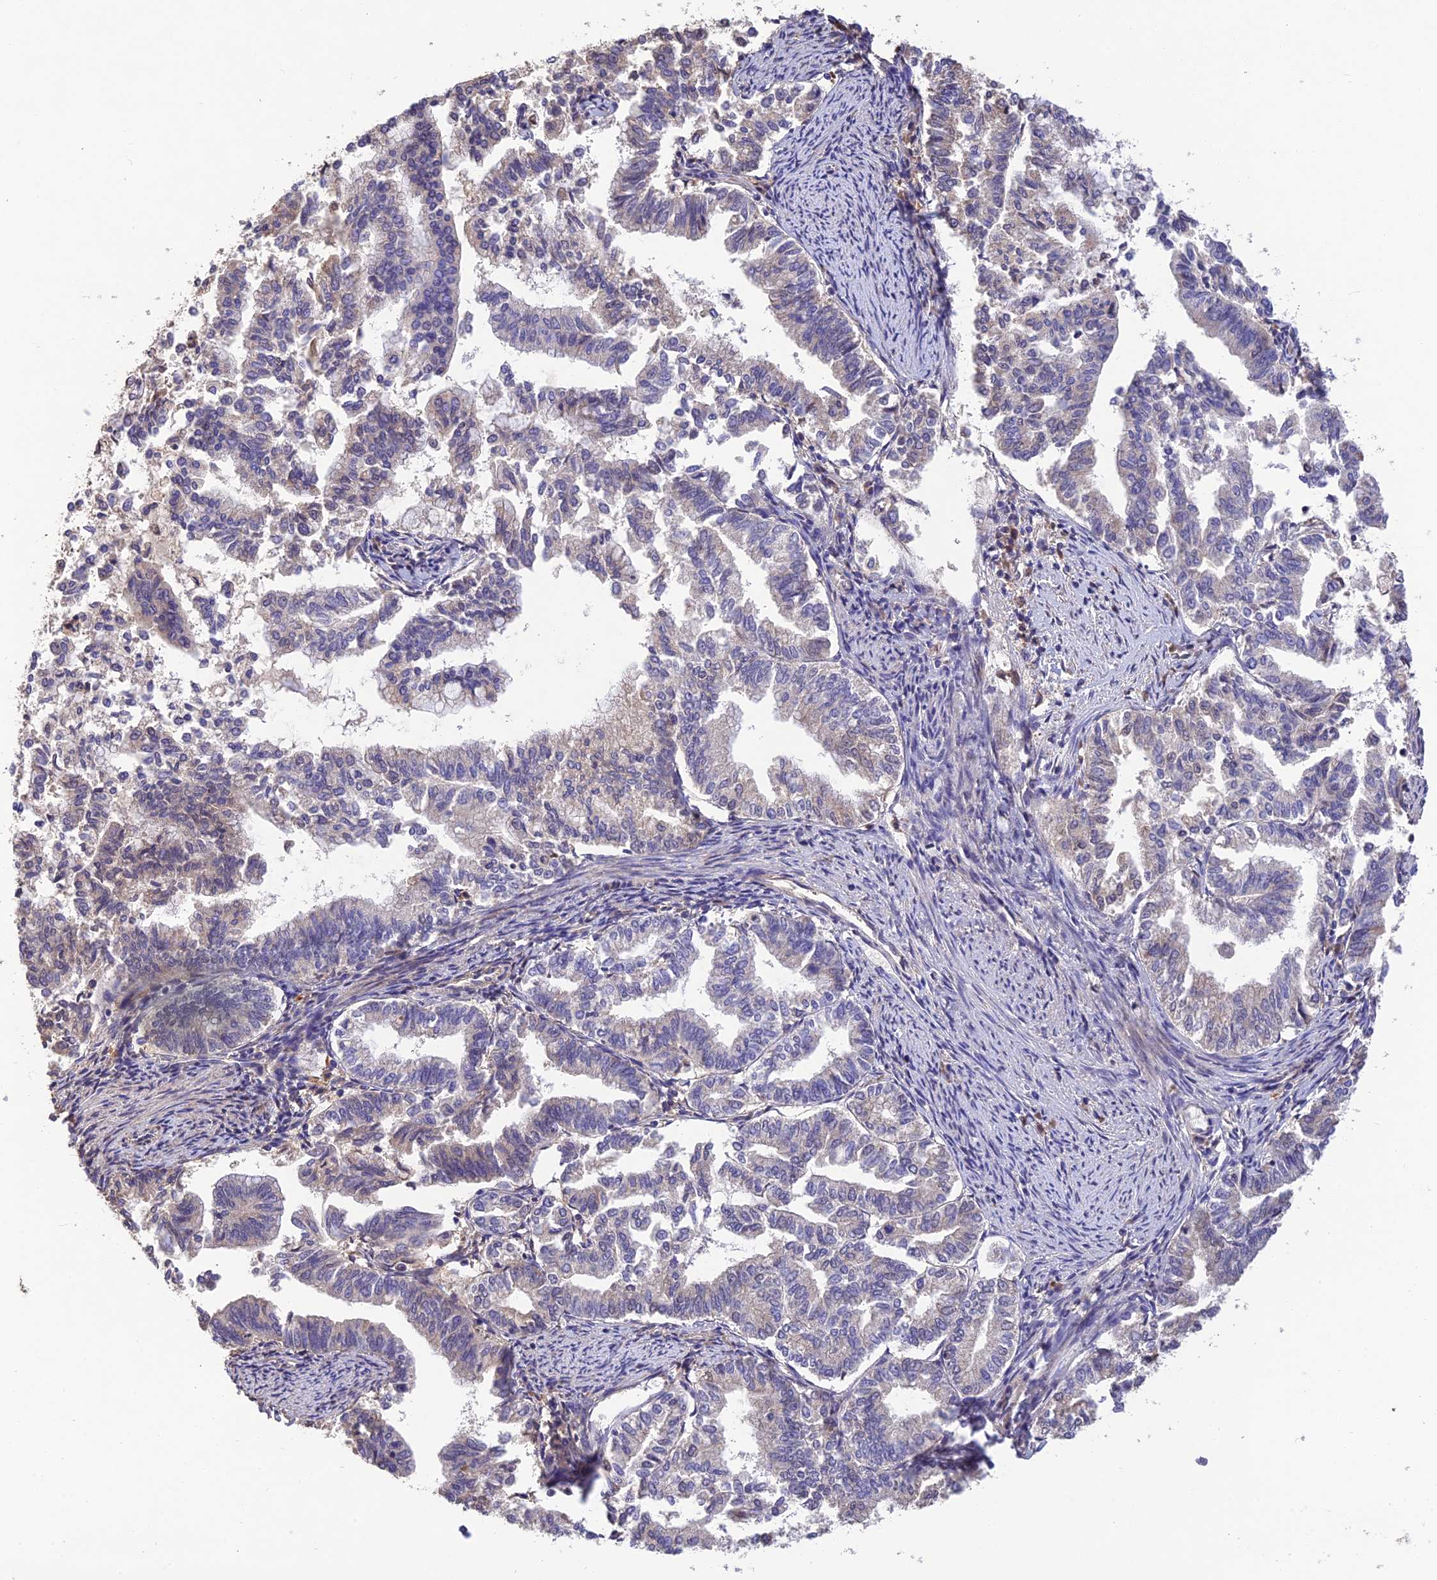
{"staining": {"intensity": "negative", "quantity": "none", "location": "none"}, "tissue": "endometrial cancer", "cell_type": "Tumor cells", "image_type": "cancer", "snomed": [{"axis": "morphology", "description": "Adenocarcinoma, NOS"}, {"axis": "topography", "description": "Endometrium"}], "caption": "This is an immunohistochemistry image of endometrial cancer. There is no staining in tumor cells.", "gene": "DENND5B", "patient": {"sex": "female", "age": 79}}